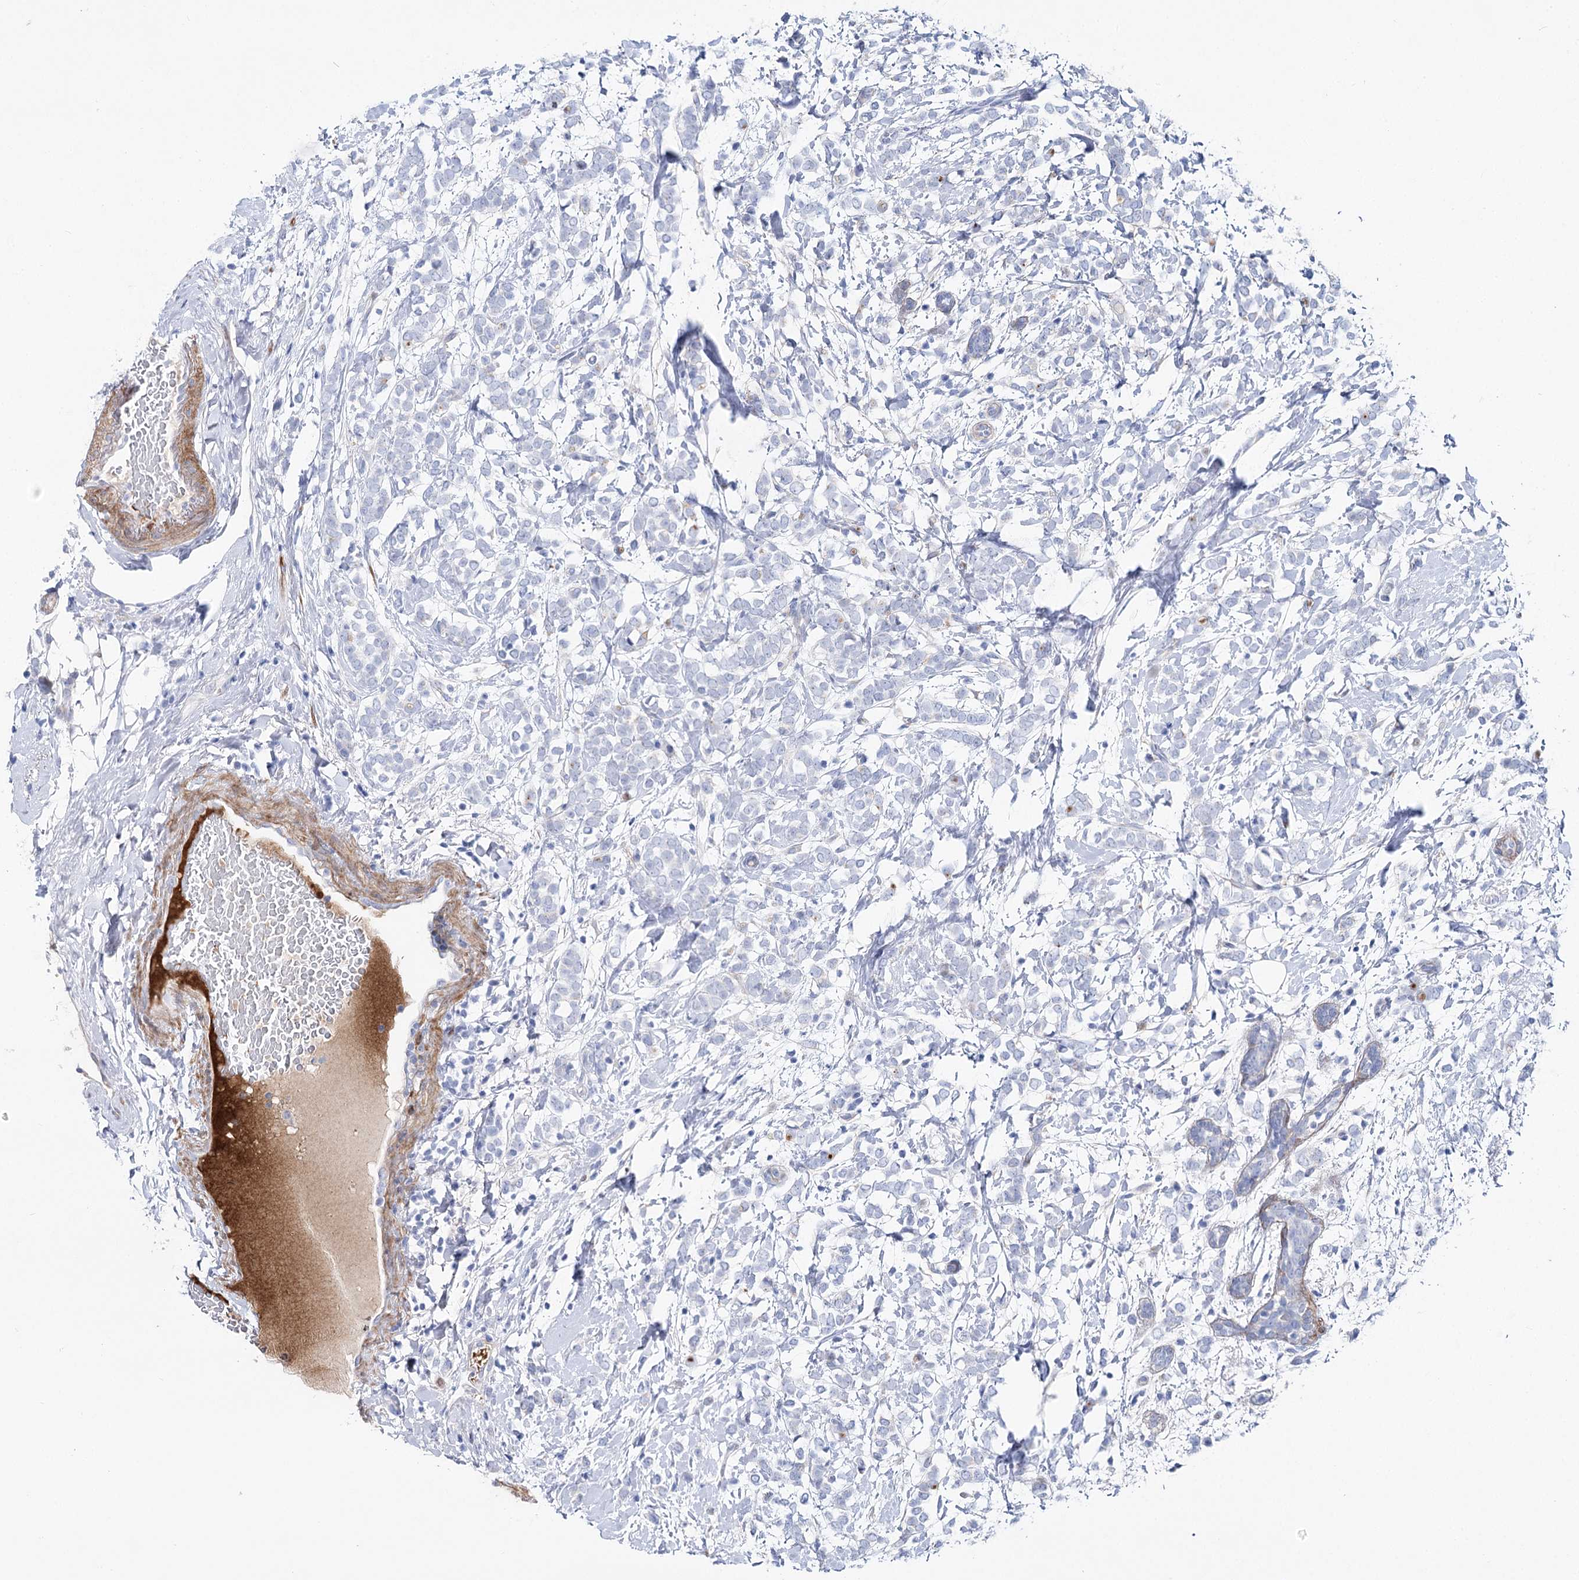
{"staining": {"intensity": "negative", "quantity": "none", "location": "none"}, "tissue": "breast cancer", "cell_type": "Tumor cells", "image_type": "cancer", "snomed": [{"axis": "morphology", "description": "Normal tissue, NOS"}, {"axis": "morphology", "description": "Lobular carcinoma"}, {"axis": "topography", "description": "Breast"}], "caption": "Tumor cells show no significant protein expression in breast cancer. Brightfield microscopy of immunohistochemistry (IHC) stained with DAB (brown) and hematoxylin (blue), captured at high magnification.", "gene": "ANKRD23", "patient": {"sex": "female", "age": 47}}